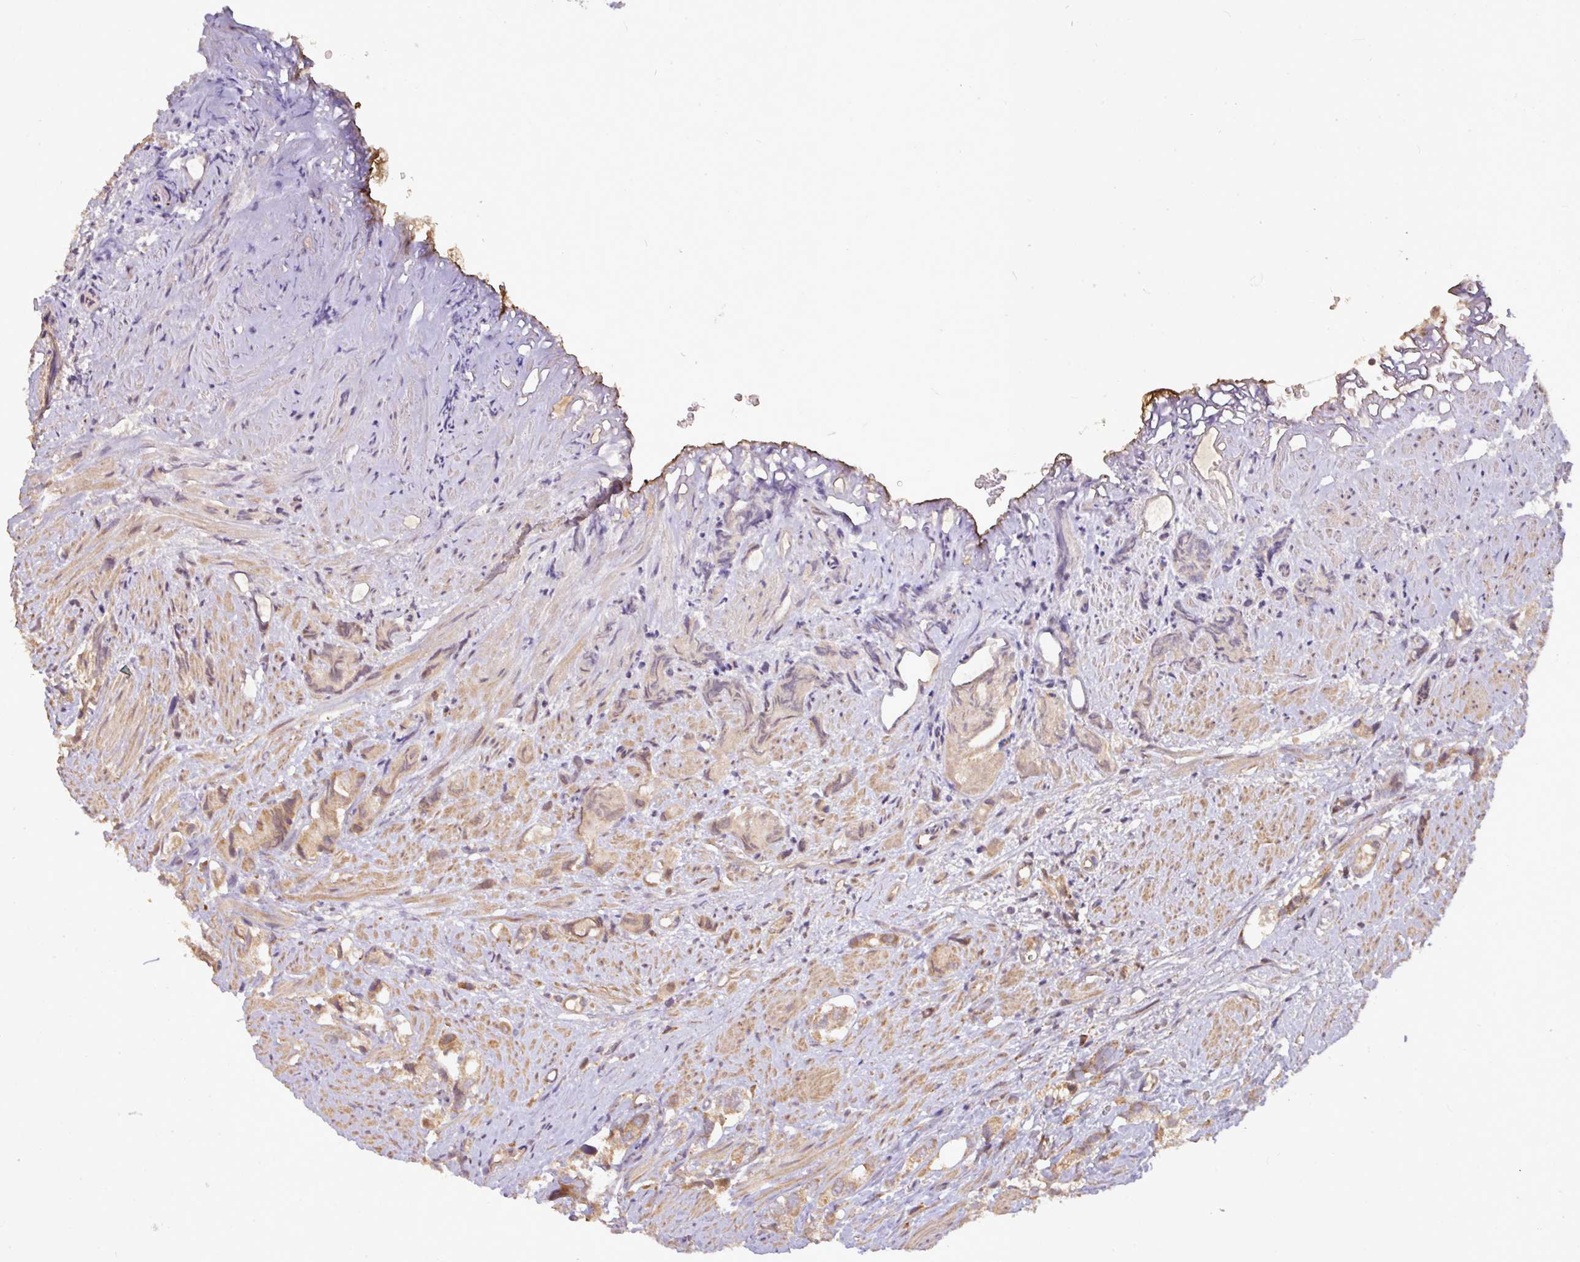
{"staining": {"intensity": "moderate", "quantity": ">75%", "location": "cytoplasmic/membranous"}, "tissue": "prostate cancer", "cell_type": "Tumor cells", "image_type": "cancer", "snomed": [{"axis": "morphology", "description": "Adenocarcinoma, High grade"}, {"axis": "topography", "description": "Prostate"}], "caption": "Protein staining of adenocarcinoma (high-grade) (prostate) tissue reveals moderate cytoplasmic/membranous expression in about >75% of tumor cells.", "gene": "YPEL3", "patient": {"sex": "male", "age": 82}}